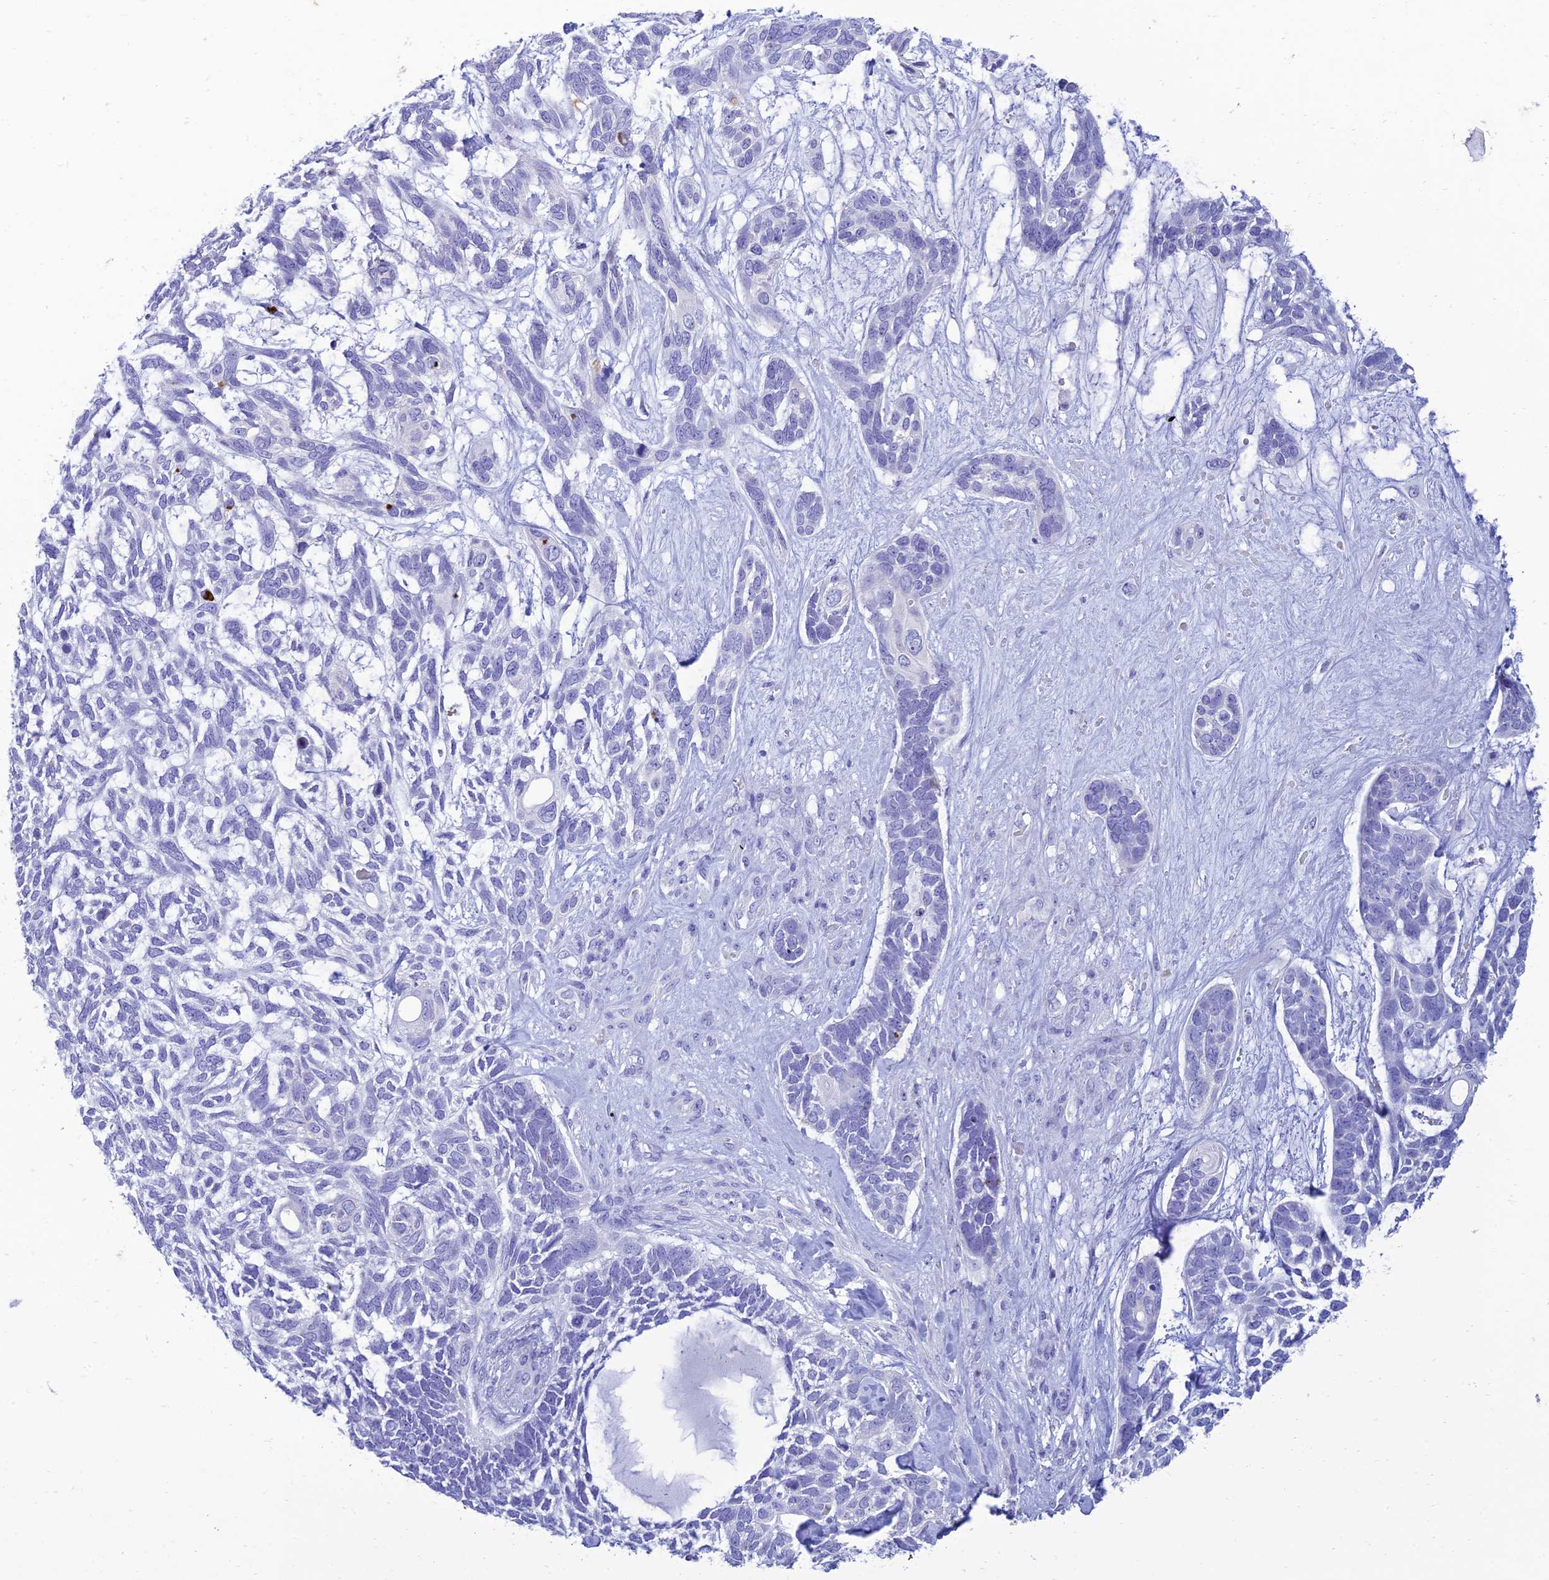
{"staining": {"intensity": "negative", "quantity": "none", "location": "none"}, "tissue": "skin cancer", "cell_type": "Tumor cells", "image_type": "cancer", "snomed": [{"axis": "morphology", "description": "Basal cell carcinoma"}, {"axis": "topography", "description": "Skin"}], "caption": "Skin cancer stained for a protein using immunohistochemistry (IHC) demonstrates no expression tumor cells.", "gene": "MAL2", "patient": {"sex": "male", "age": 88}}